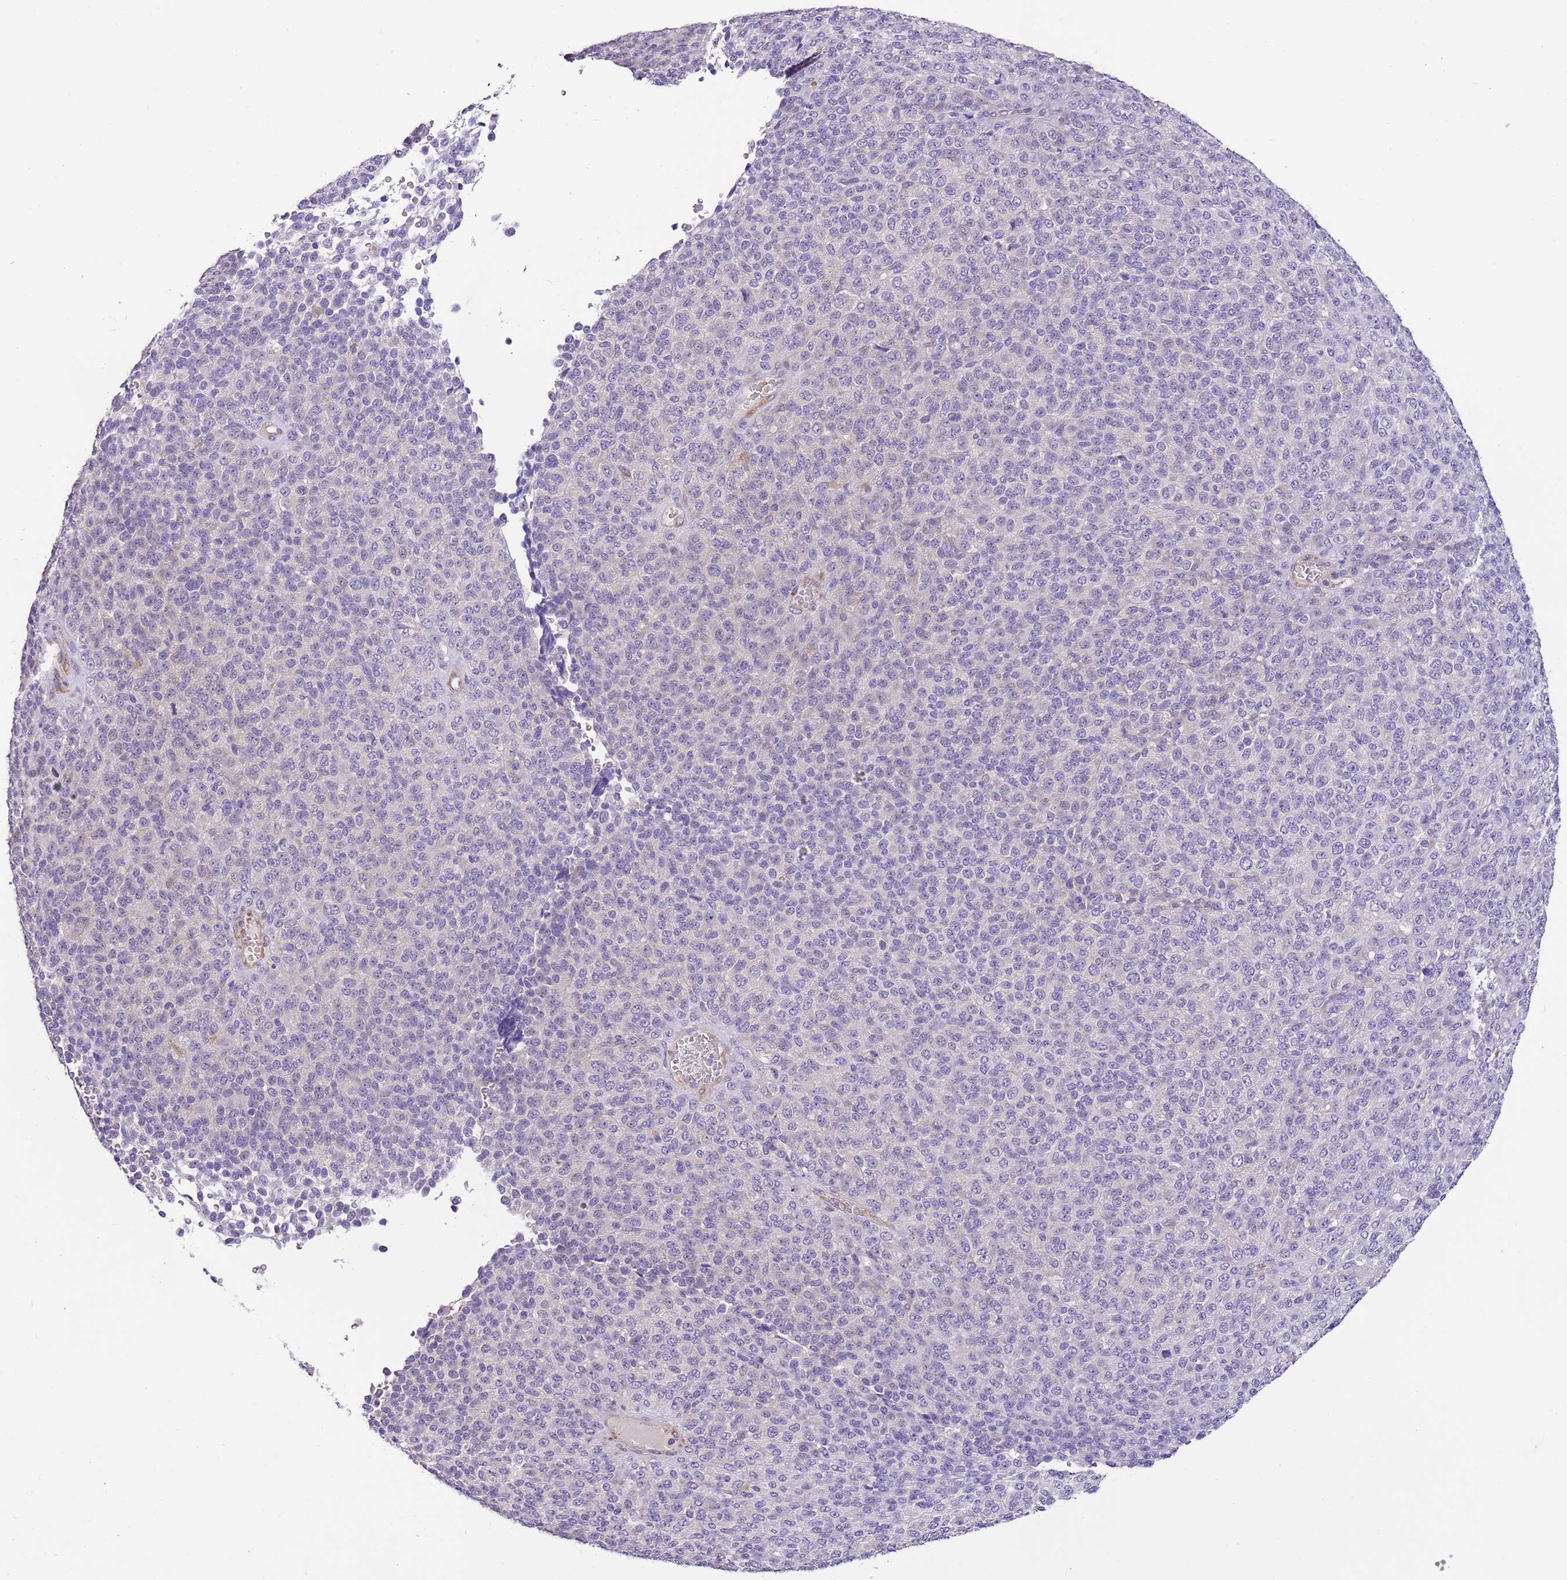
{"staining": {"intensity": "negative", "quantity": "none", "location": "none"}, "tissue": "melanoma", "cell_type": "Tumor cells", "image_type": "cancer", "snomed": [{"axis": "morphology", "description": "Malignant melanoma, Metastatic site"}, {"axis": "topography", "description": "Brain"}], "caption": "Melanoma was stained to show a protein in brown. There is no significant positivity in tumor cells.", "gene": "RFK", "patient": {"sex": "female", "age": 56}}